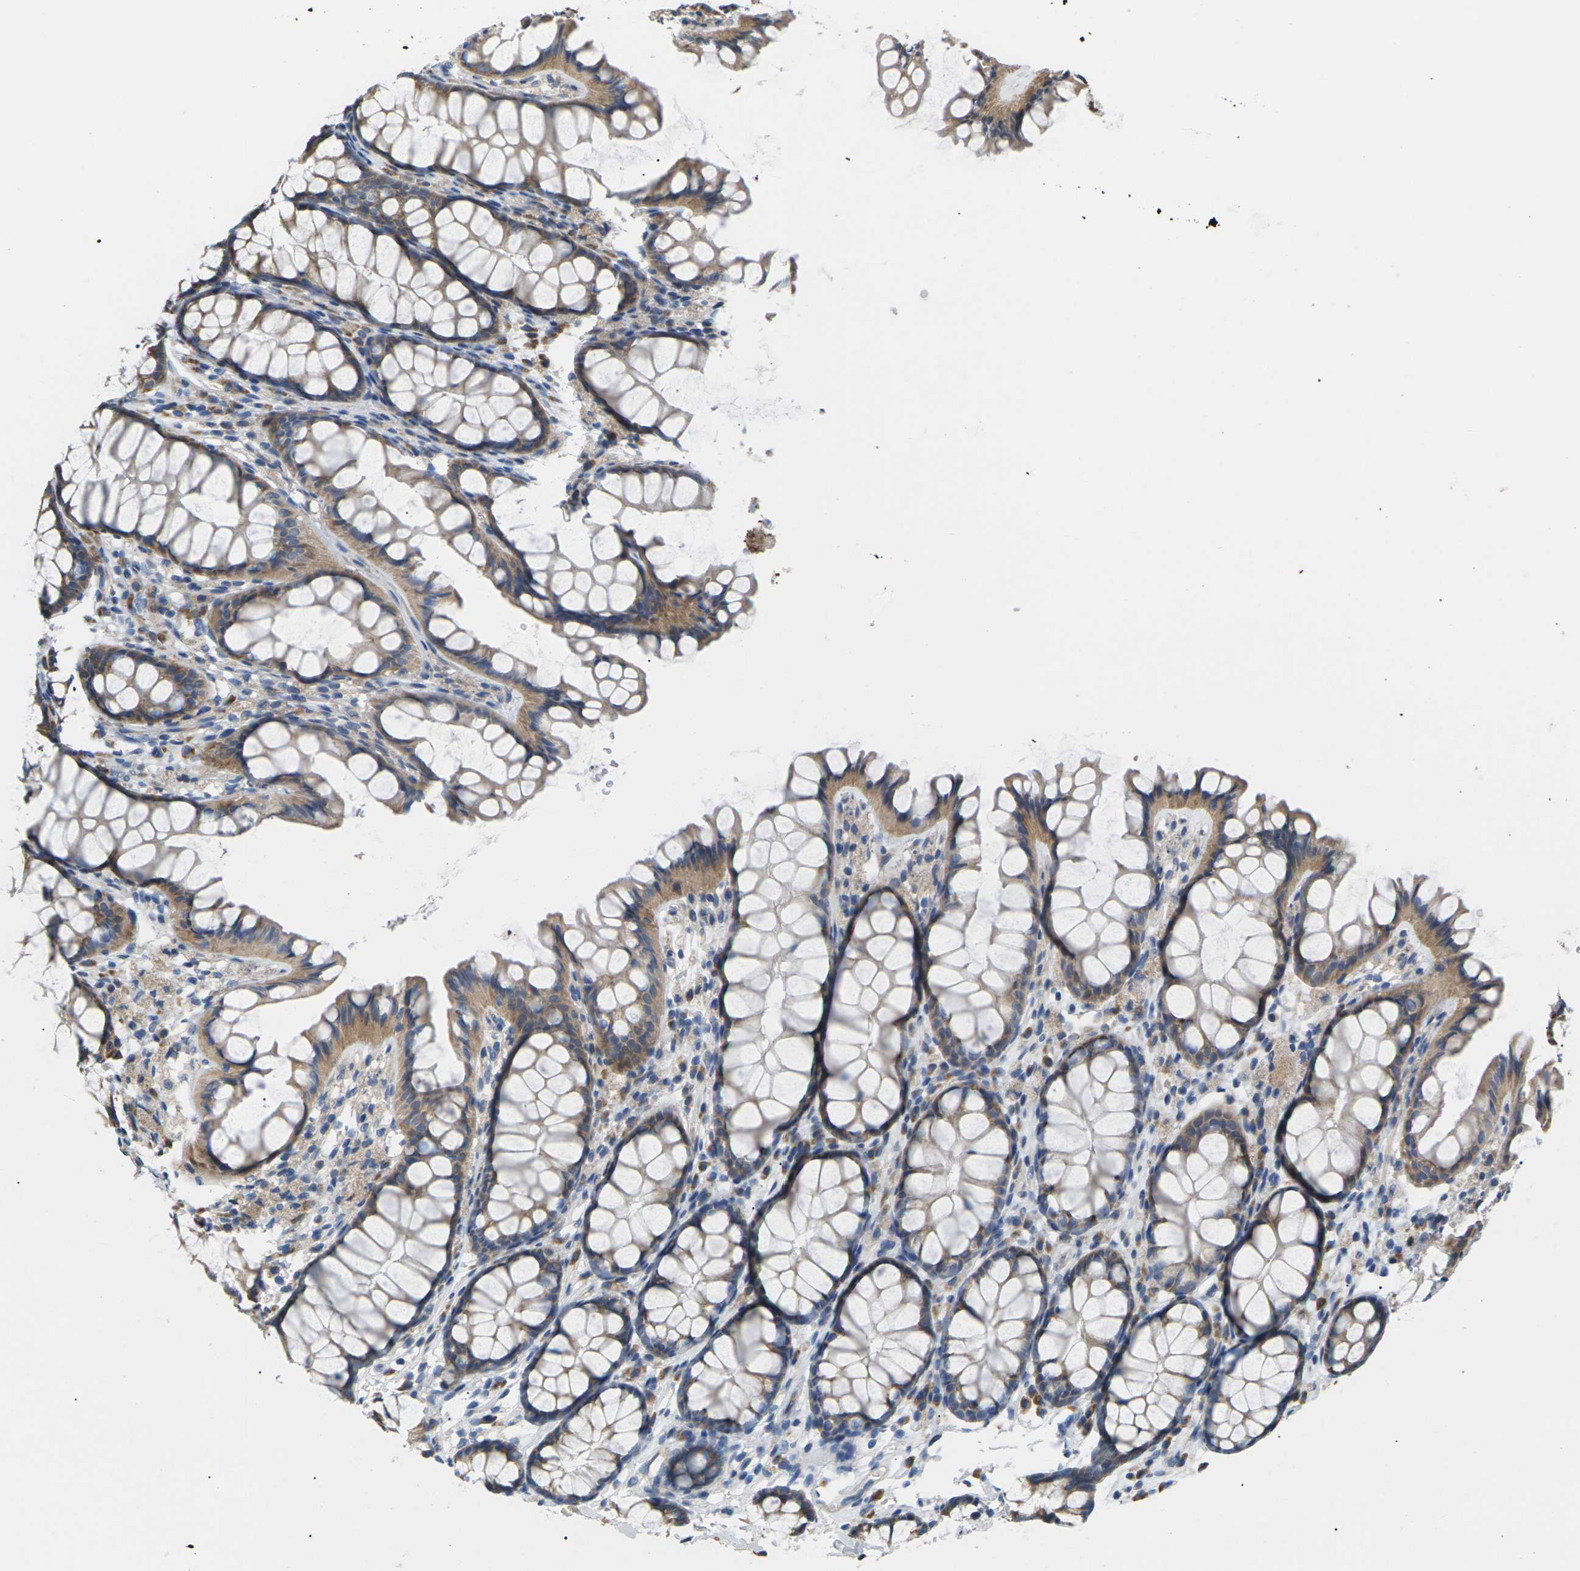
{"staining": {"intensity": "weak", "quantity": "<25%", "location": "cytoplasmic/membranous"}, "tissue": "colon", "cell_type": "Endothelial cells", "image_type": "normal", "snomed": [{"axis": "morphology", "description": "Normal tissue, NOS"}, {"axis": "topography", "description": "Colon"}], "caption": "An immunohistochemistry micrograph of normal colon is shown. There is no staining in endothelial cells of colon. (Brightfield microscopy of DAB (3,3'-diaminobenzidine) immunohistochemistry at high magnification).", "gene": "KLHDC8B", "patient": {"sex": "female", "age": 55}}